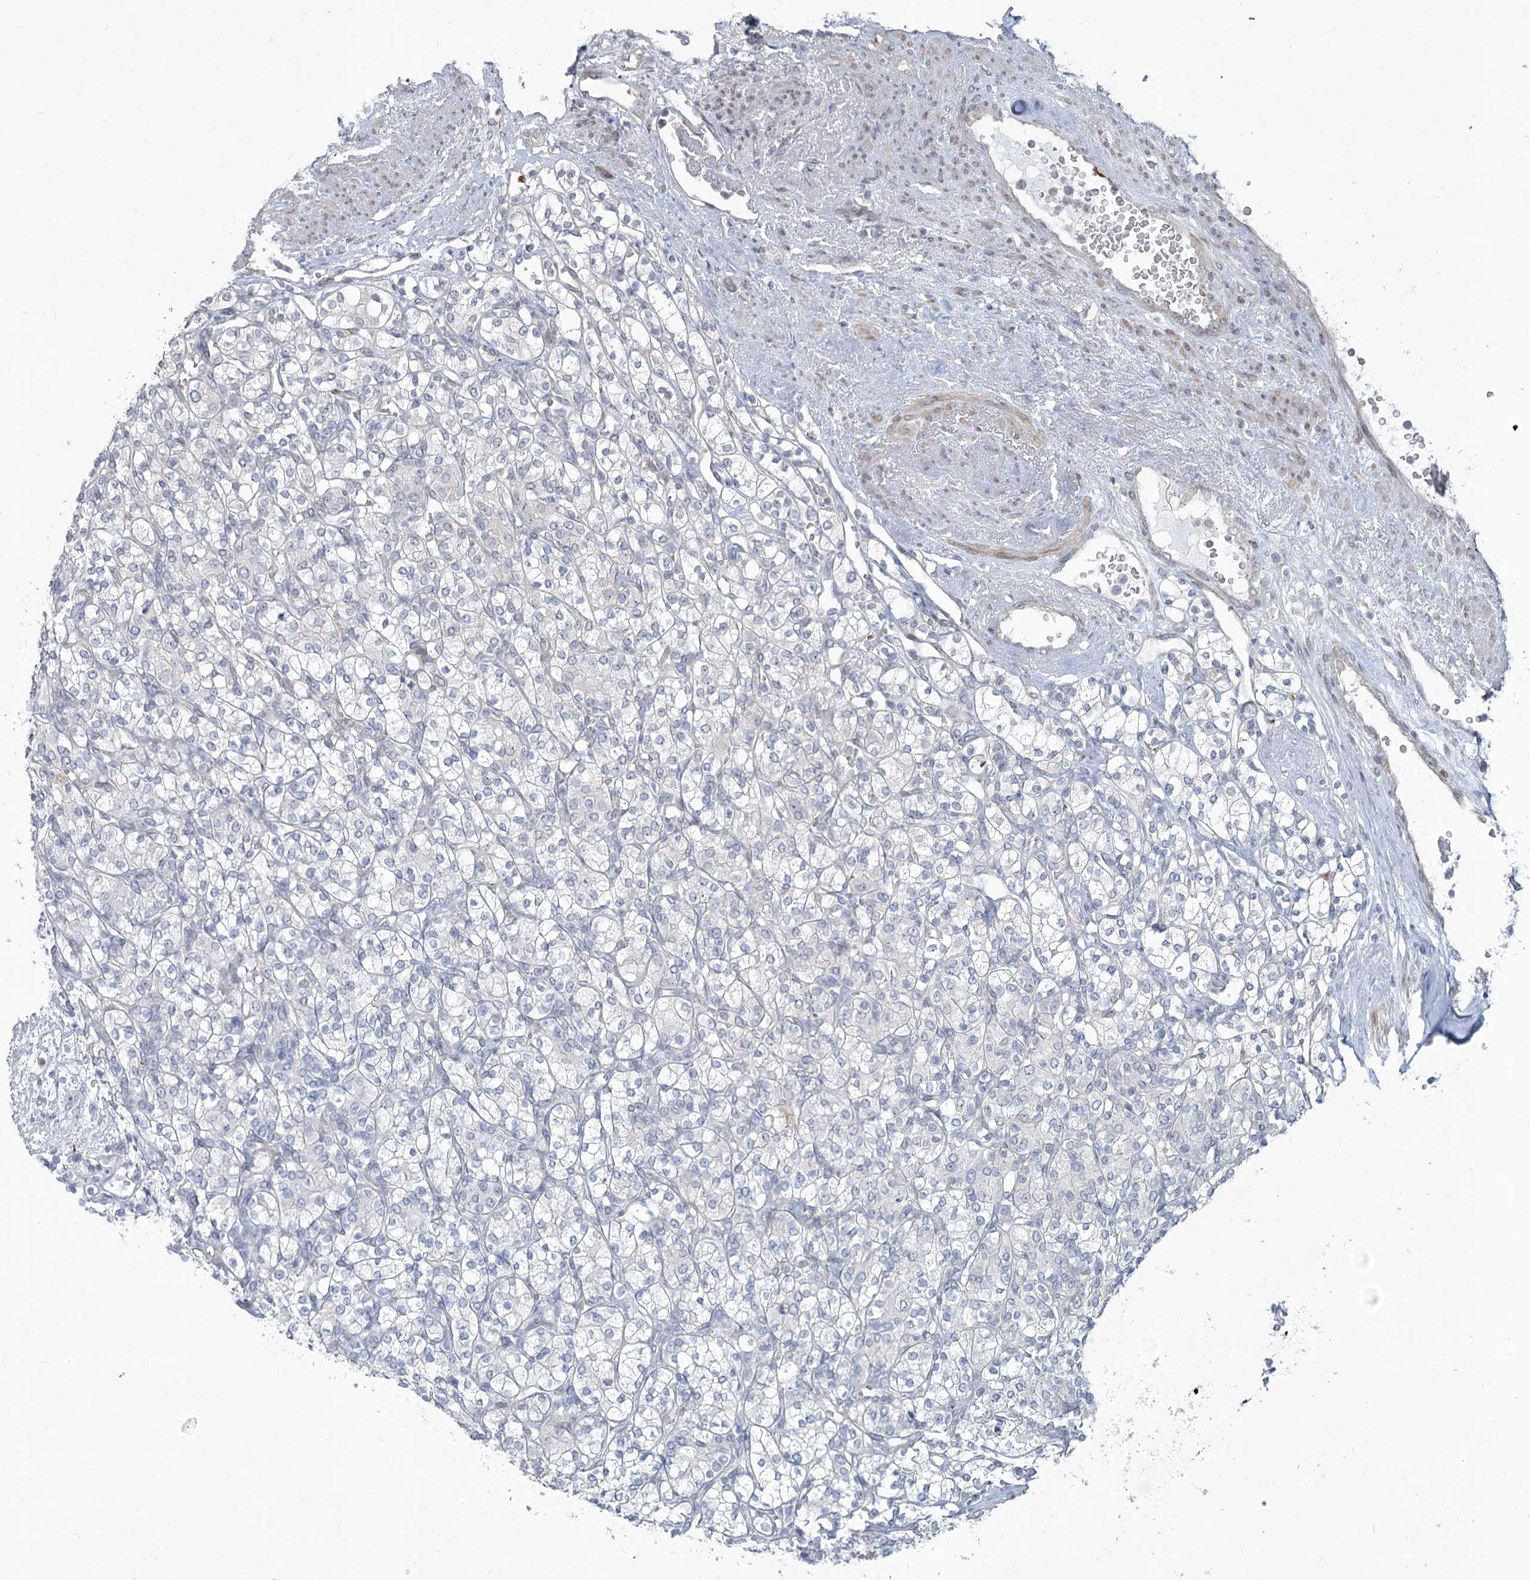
{"staining": {"intensity": "negative", "quantity": "none", "location": "none"}, "tissue": "renal cancer", "cell_type": "Tumor cells", "image_type": "cancer", "snomed": [{"axis": "morphology", "description": "Adenocarcinoma, NOS"}, {"axis": "topography", "description": "Kidney"}], "caption": "Immunohistochemistry photomicrograph of neoplastic tissue: renal cancer (adenocarcinoma) stained with DAB (3,3'-diaminobenzidine) shows no significant protein positivity in tumor cells.", "gene": "ABITRAM", "patient": {"sex": "male", "age": 77}}